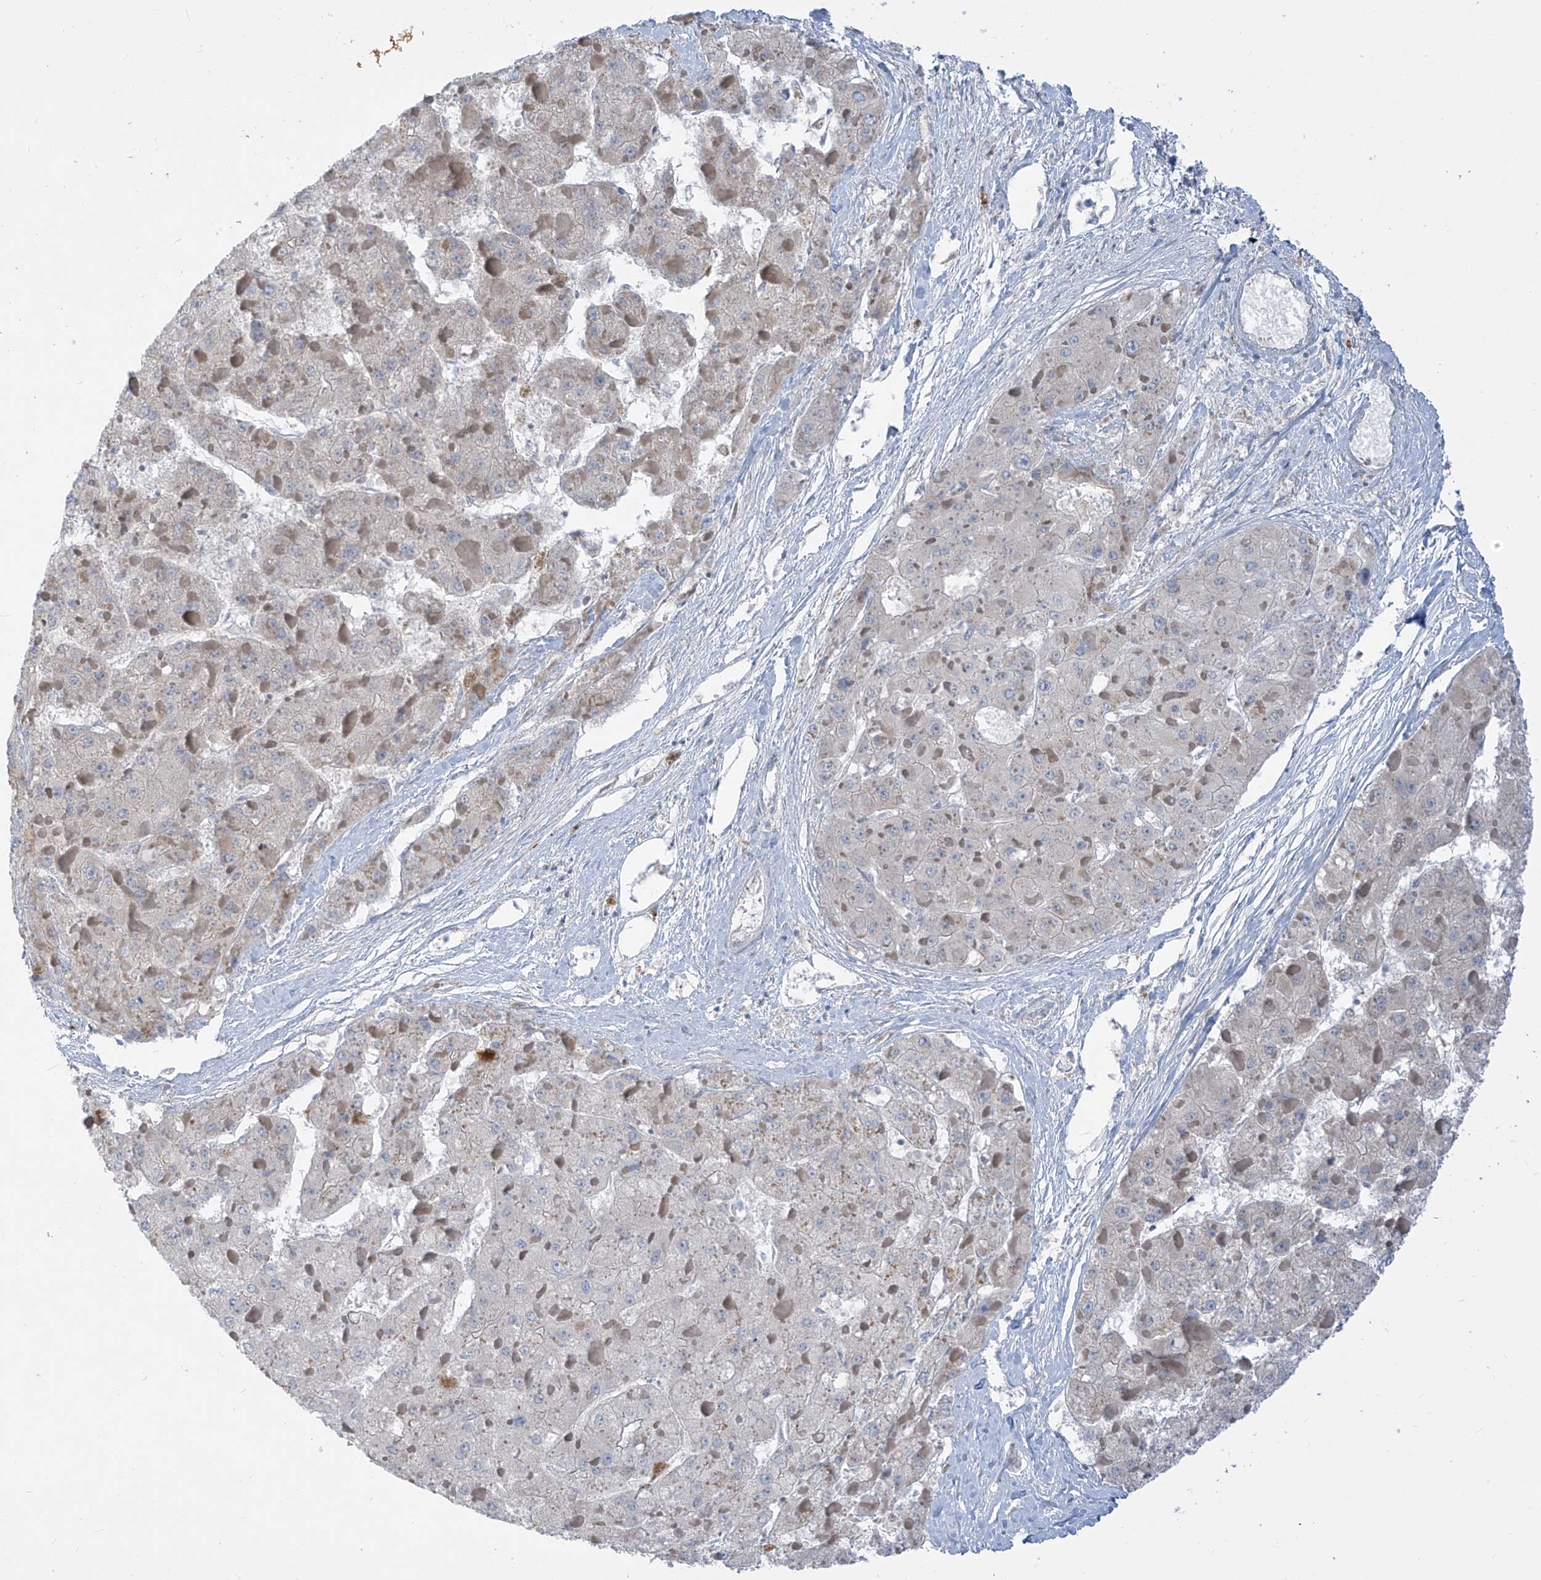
{"staining": {"intensity": "negative", "quantity": "none", "location": "none"}, "tissue": "liver cancer", "cell_type": "Tumor cells", "image_type": "cancer", "snomed": [{"axis": "morphology", "description": "Carcinoma, Hepatocellular, NOS"}, {"axis": "topography", "description": "Liver"}], "caption": "Tumor cells are negative for protein expression in human hepatocellular carcinoma (liver).", "gene": "DGKQ", "patient": {"sex": "female", "age": 73}}